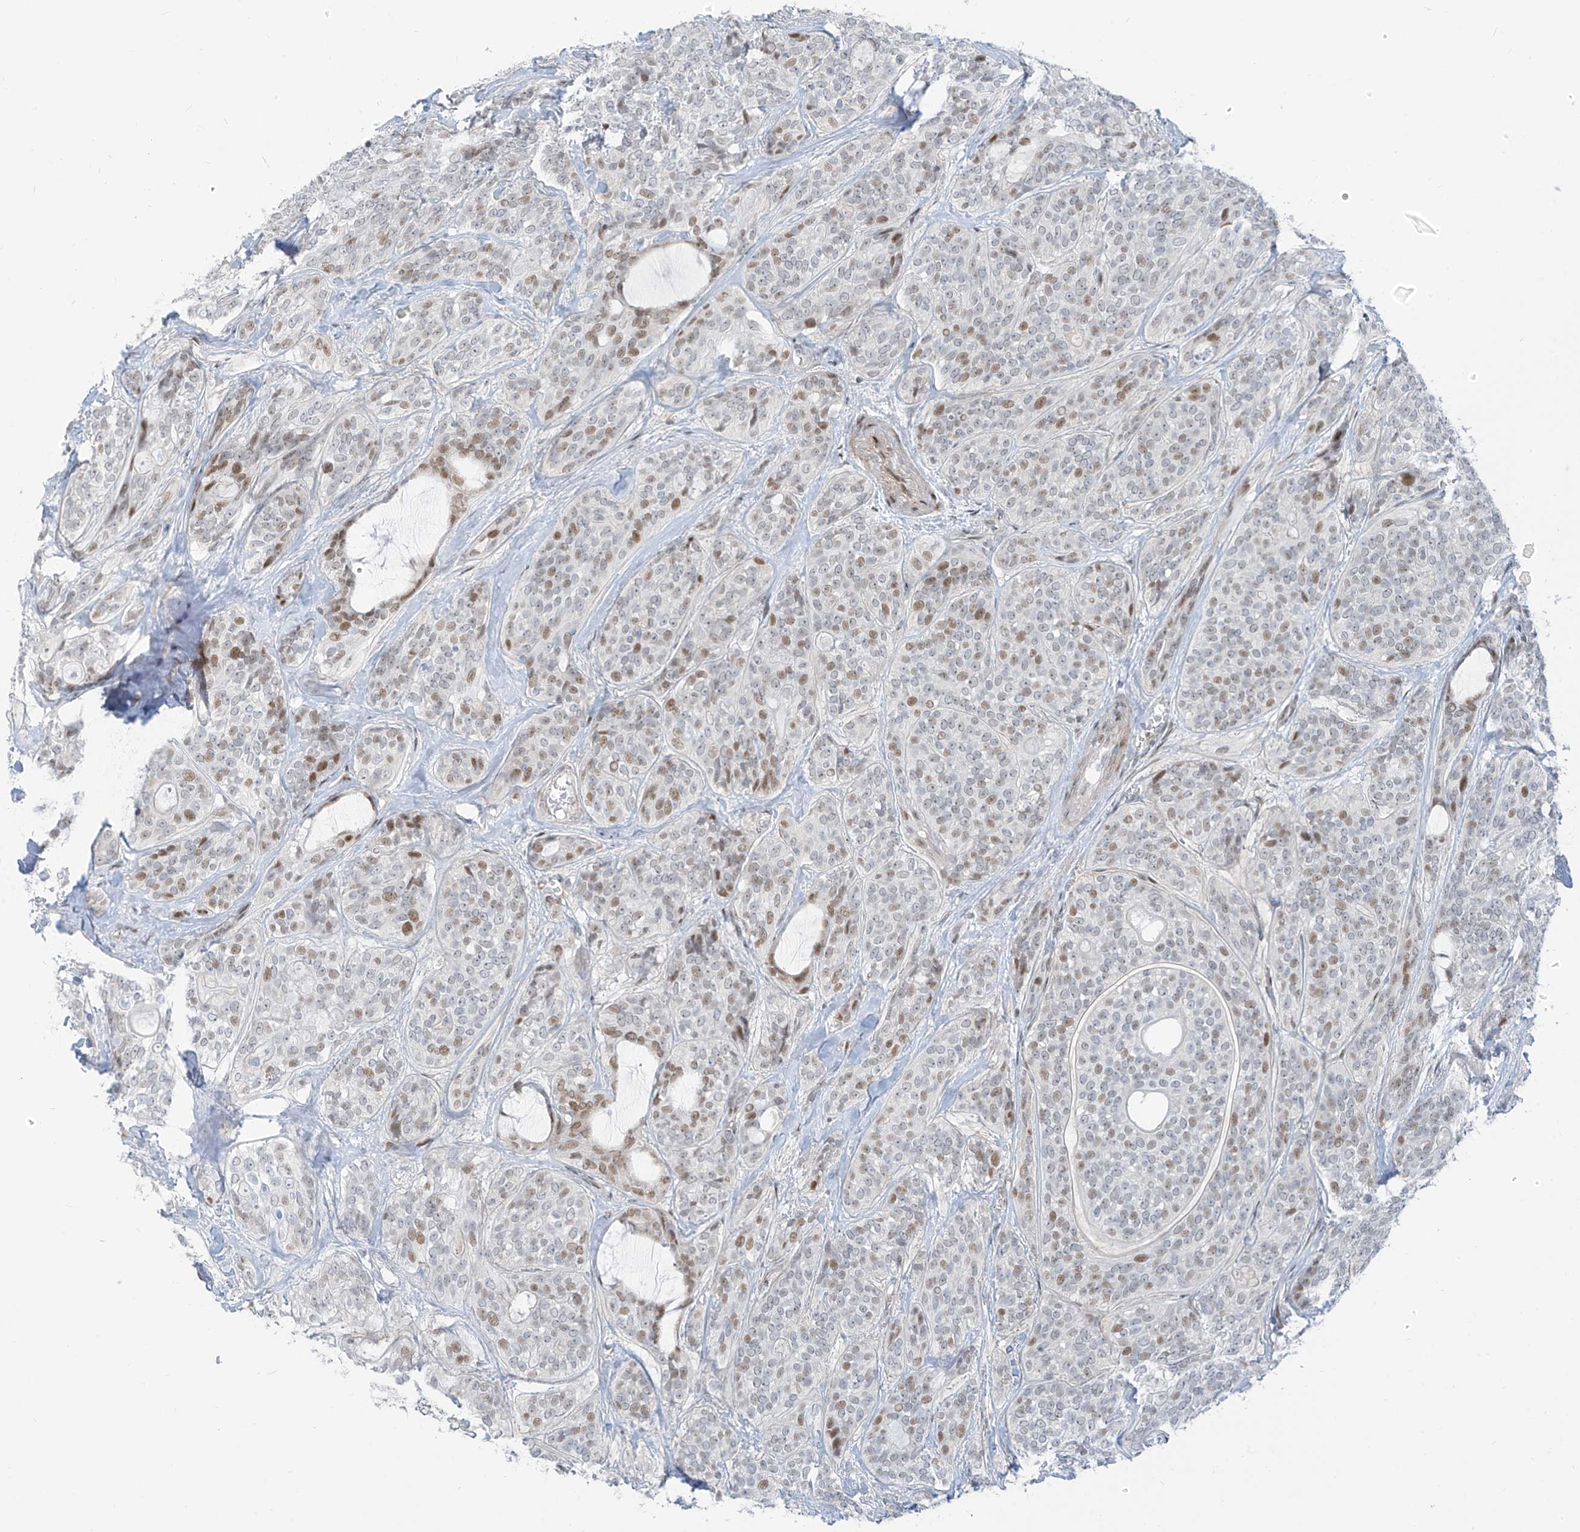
{"staining": {"intensity": "moderate", "quantity": "<25%", "location": "nuclear"}, "tissue": "head and neck cancer", "cell_type": "Tumor cells", "image_type": "cancer", "snomed": [{"axis": "morphology", "description": "Adenocarcinoma, NOS"}, {"axis": "topography", "description": "Head-Neck"}], "caption": "This micrograph exhibits IHC staining of human head and neck cancer, with low moderate nuclear expression in about <25% of tumor cells.", "gene": "LIN9", "patient": {"sex": "male", "age": 66}}